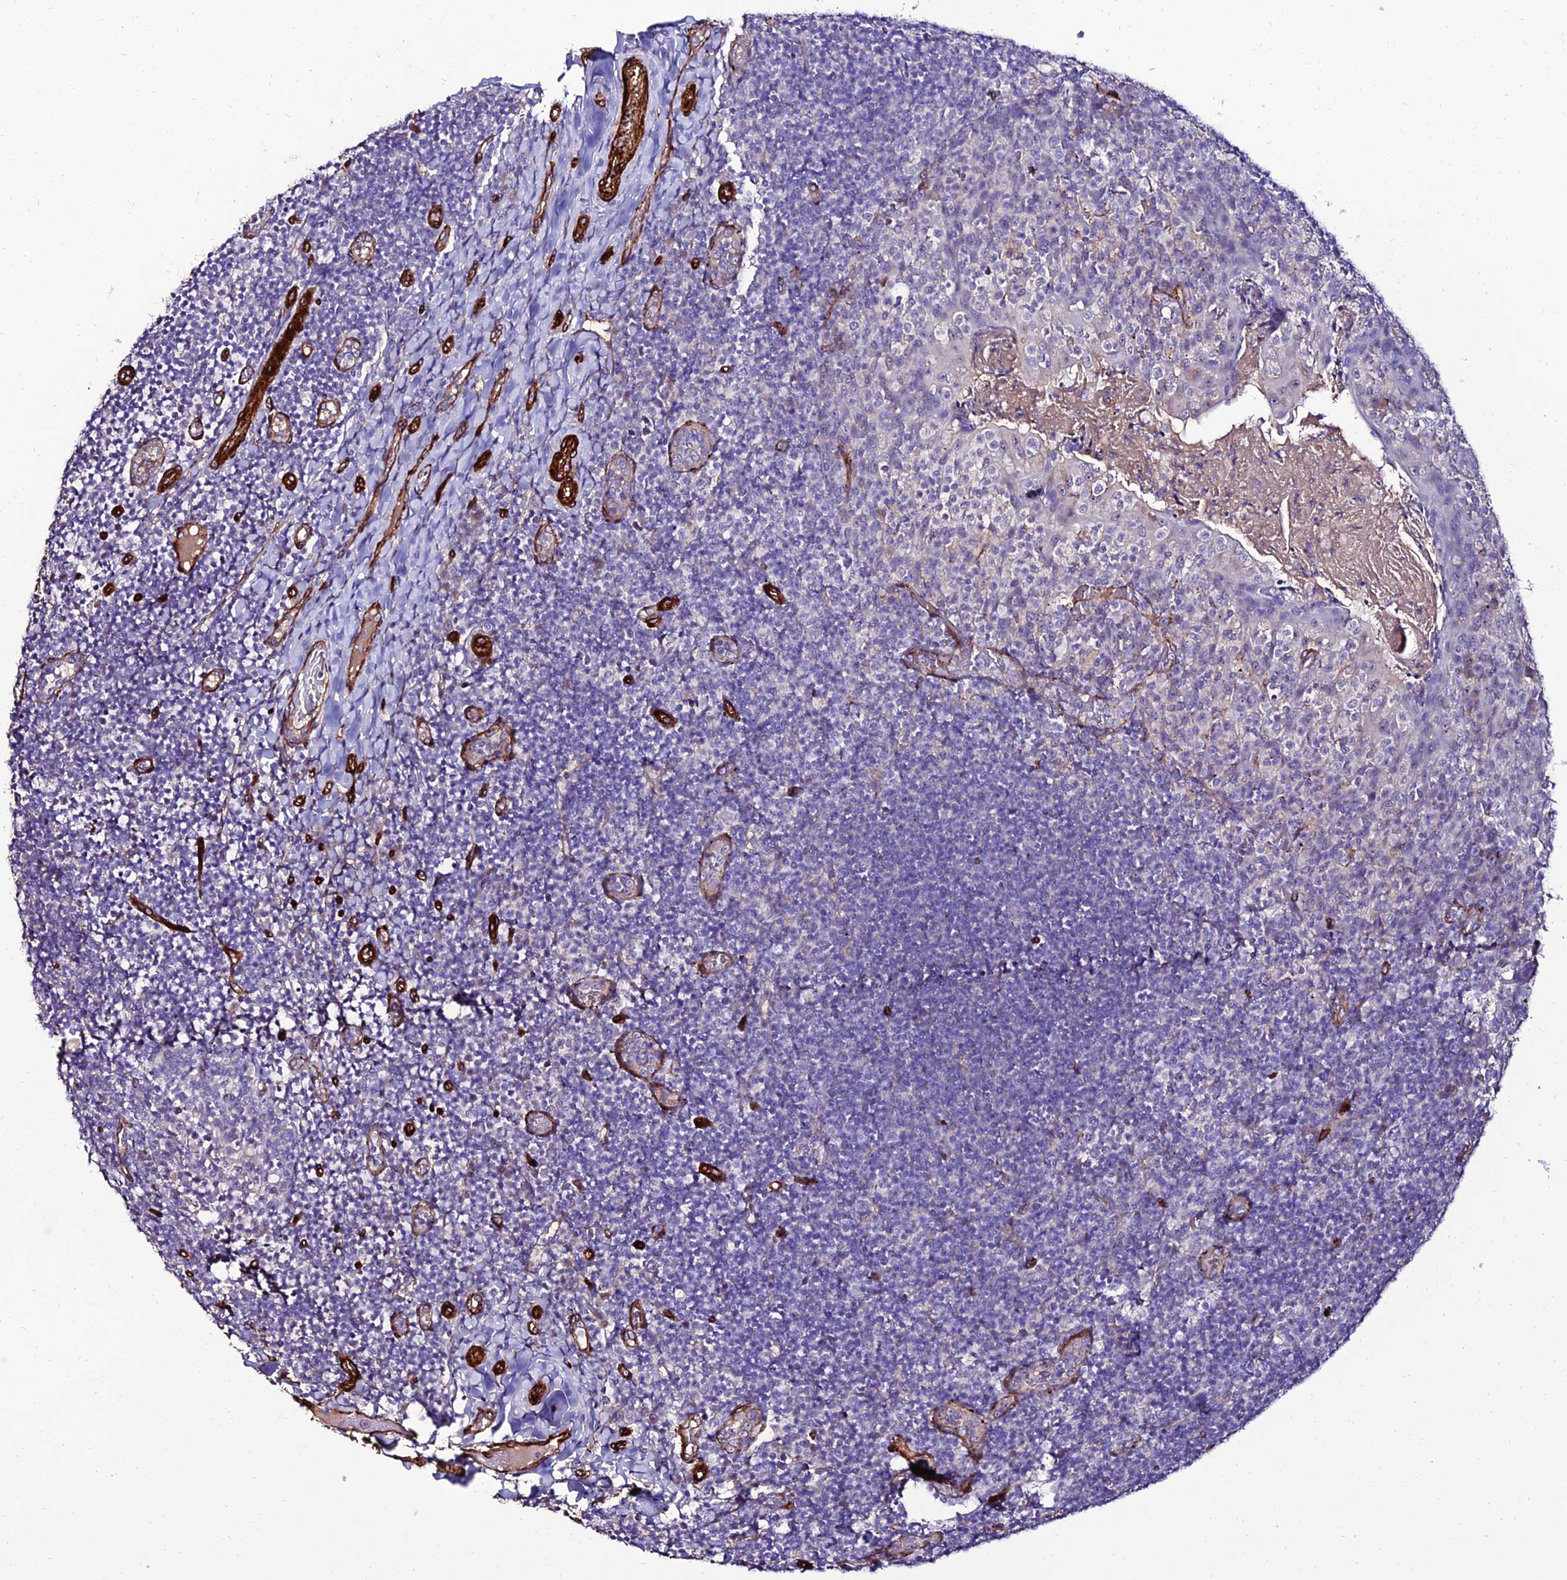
{"staining": {"intensity": "weak", "quantity": "<25%", "location": "cytoplasmic/membranous"}, "tissue": "tonsil", "cell_type": "Germinal center cells", "image_type": "normal", "snomed": [{"axis": "morphology", "description": "Normal tissue, NOS"}, {"axis": "topography", "description": "Tonsil"}], "caption": "This is an immunohistochemistry histopathology image of unremarkable human tonsil. There is no expression in germinal center cells.", "gene": "ALDH3B2", "patient": {"sex": "female", "age": 10}}